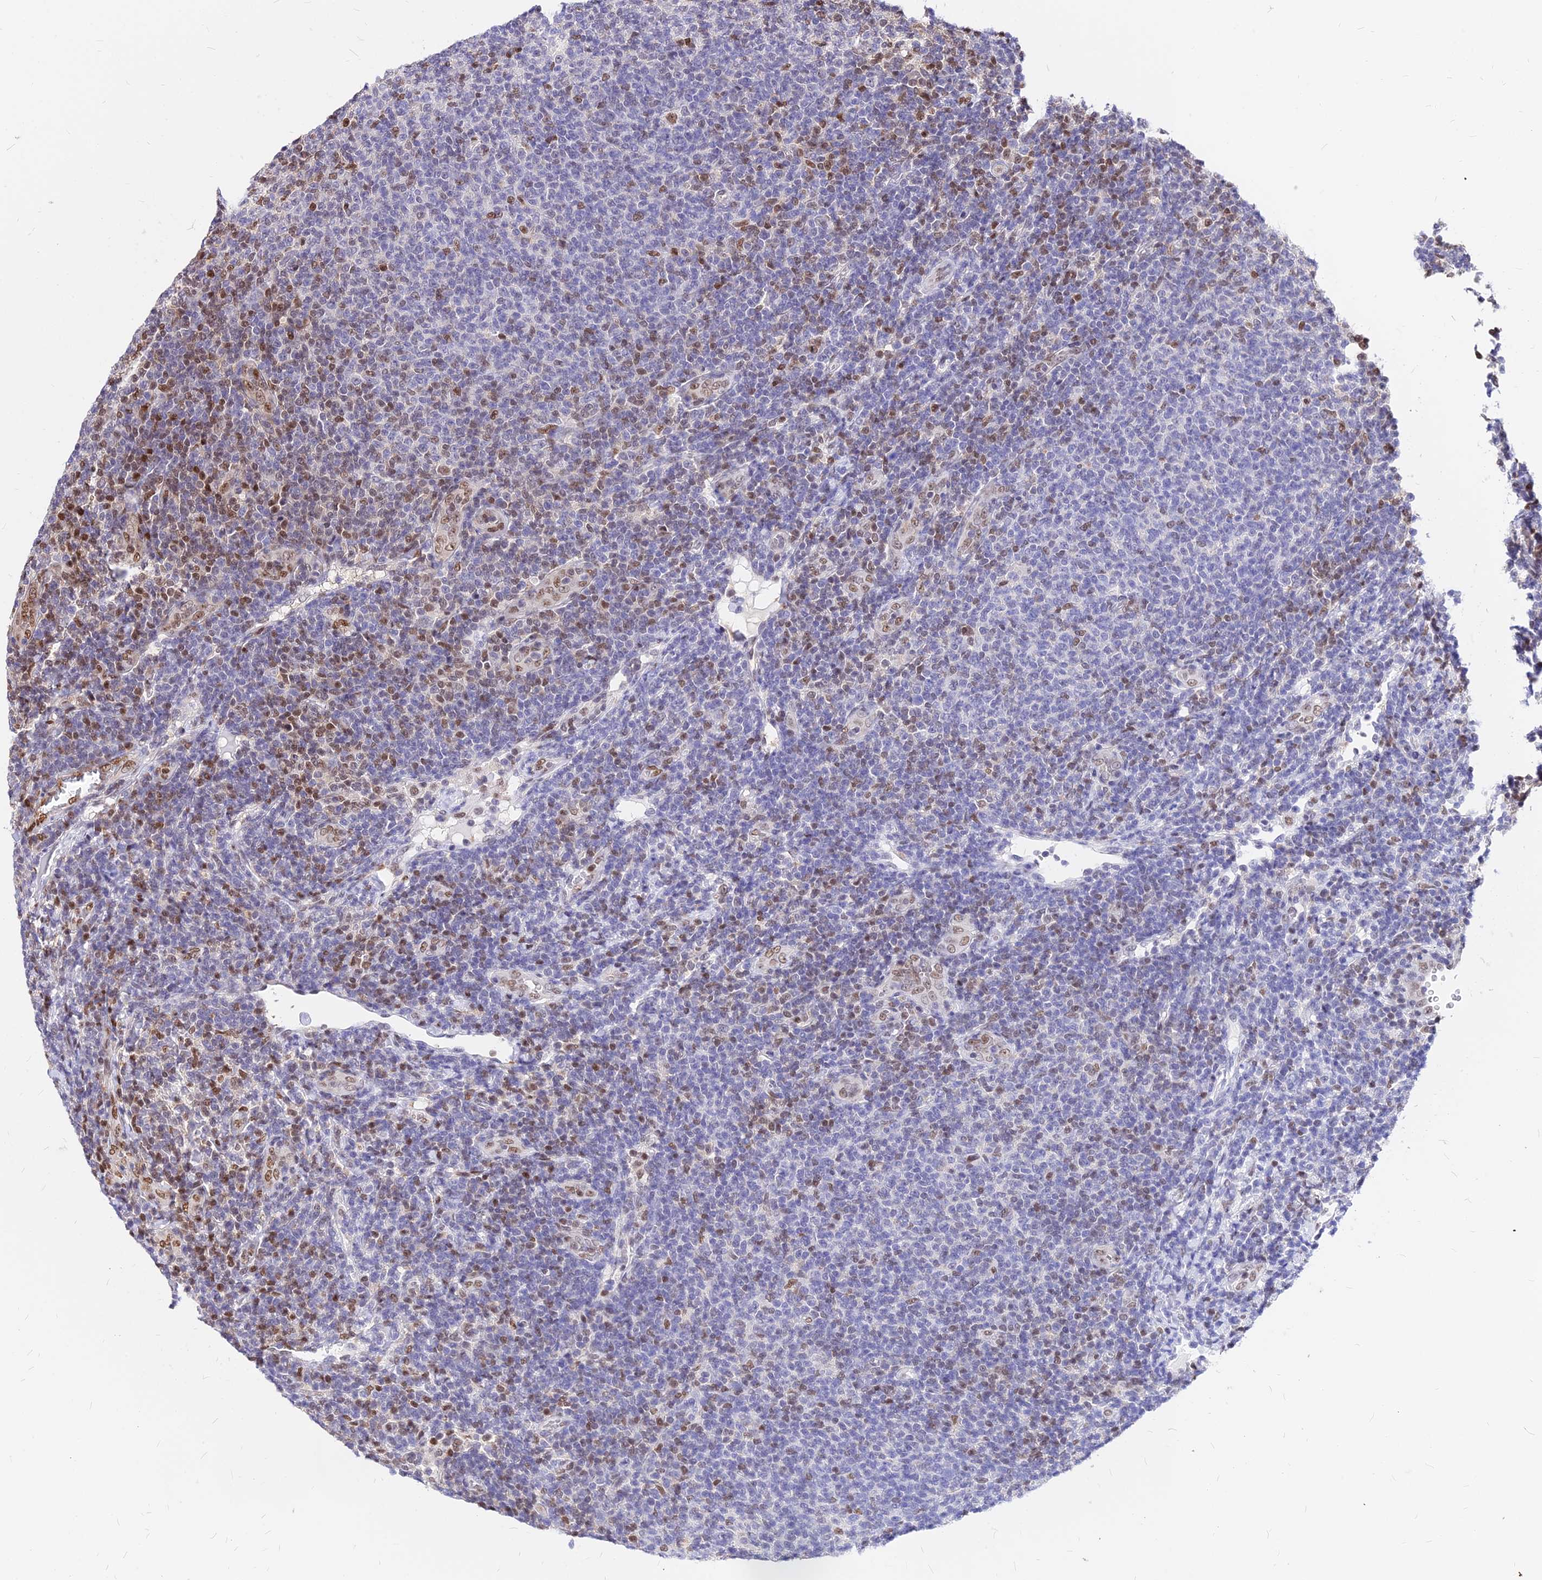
{"staining": {"intensity": "negative", "quantity": "none", "location": "none"}, "tissue": "lymphoma", "cell_type": "Tumor cells", "image_type": "cancer", "snomed": [{"axis": "morphology", "description": "Malignant lymphoma, non-Hodgkin's type, Low grade"}, {"axis": "topography", "description": "Lymph node"}], "caption": "Protein analysis of lymphoma exhibits no significant positivity in tumor cells.", "gene": "PAXX", "patient": {"sex": "male", "age": 66}}